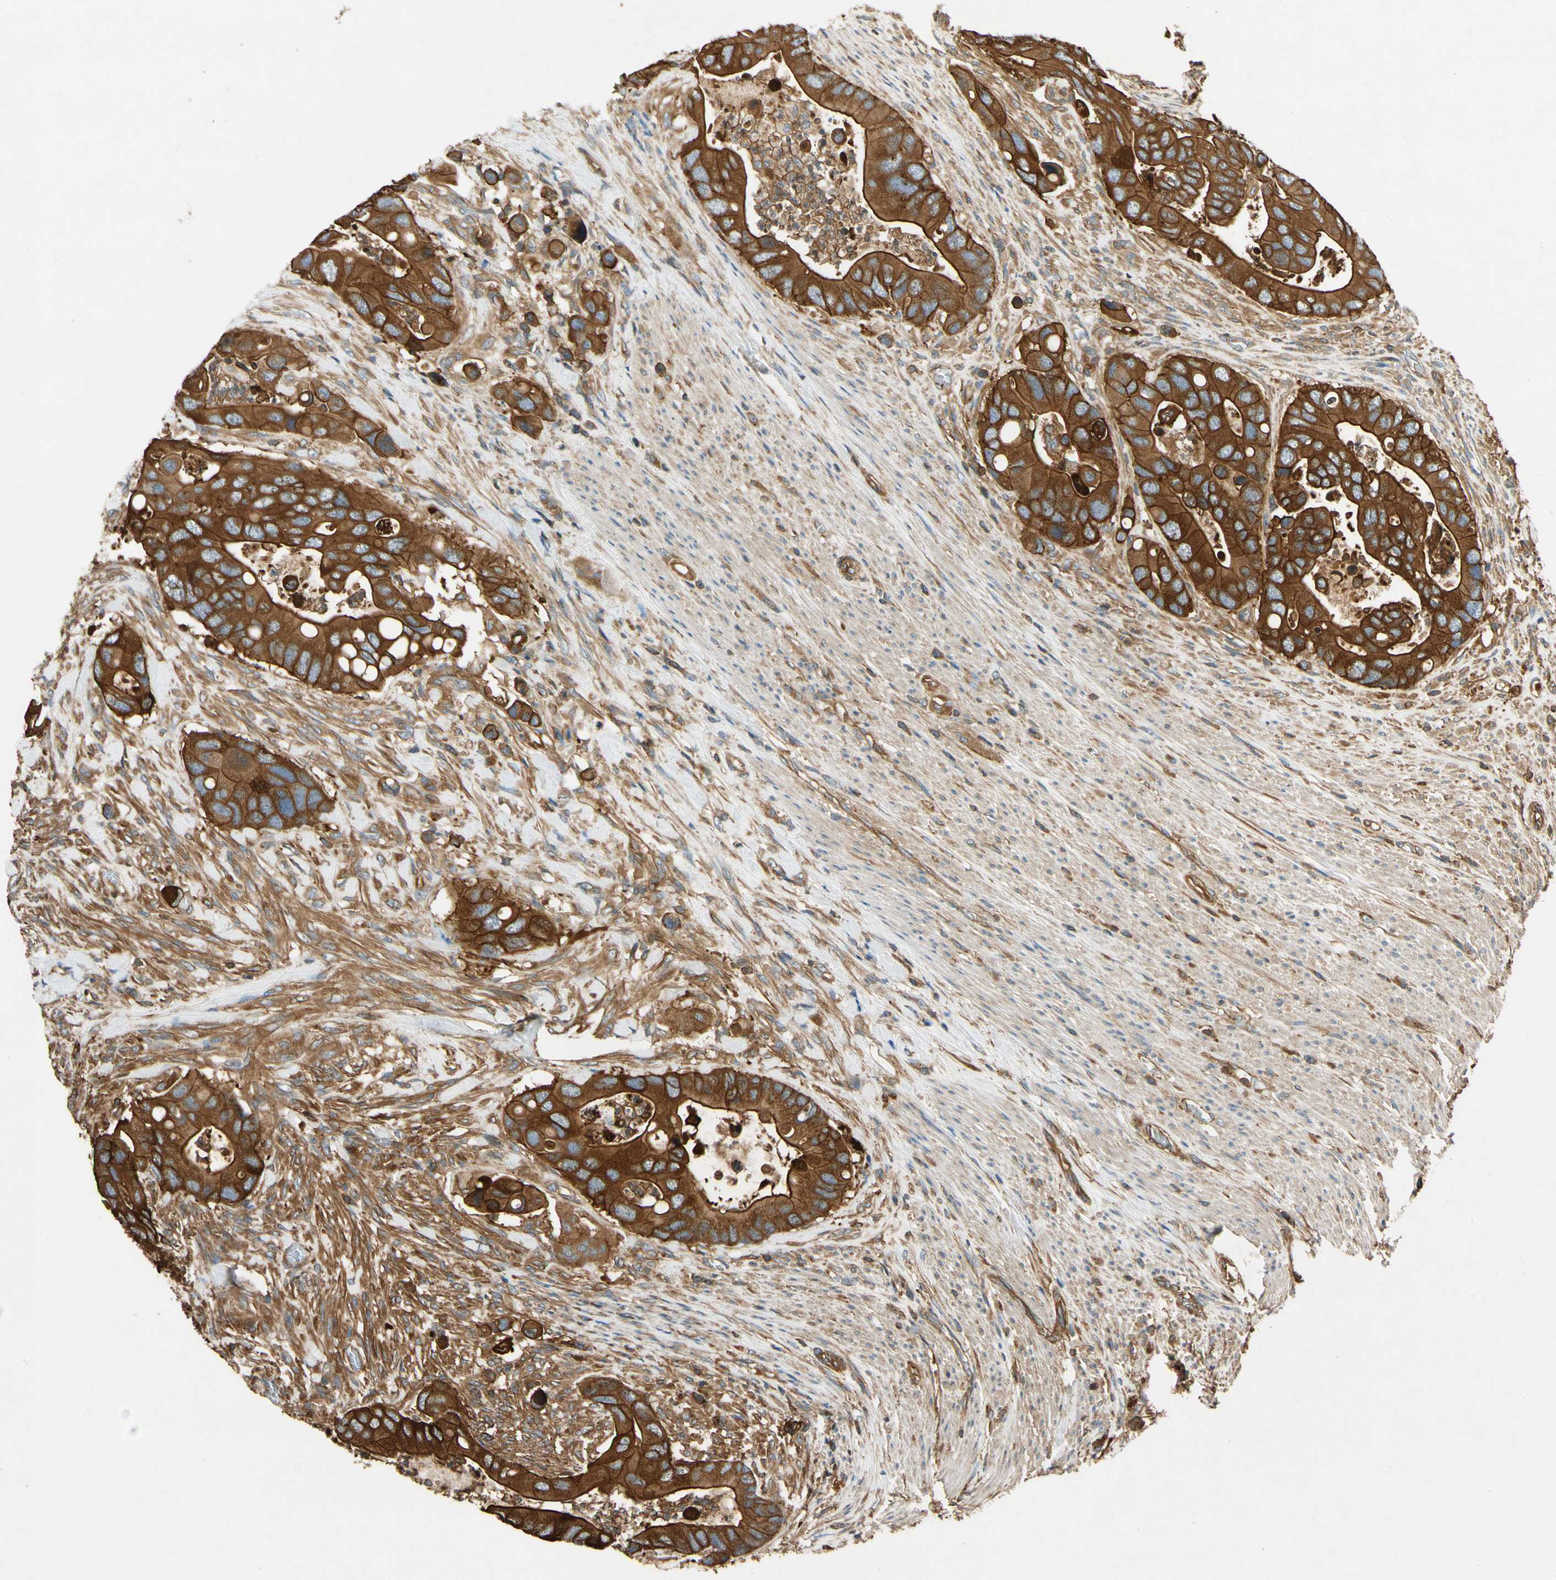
{"staining": {"intensity": "strong", "quantity": ">75%", "location": "cytoplasmic/membranous"}, "tissue": "colorectal cancer", "cell_type": "Tumor cells", "image_type": "cancer", "snomed": [{"axis": "morphology", "description": "Adenocarcinoma, NOS"}, {"axis": "topography", "description": "Rectum"}], "caption": "Immunohistochemistry (IHC) of colorectal adenocarcinoma demonstrates high levels of strong cytoplasmic/membranous expression in approximately >75% of tumor cells.", "gene": "TCP11L1", "patient": {"sex": "female", "age": 57}}